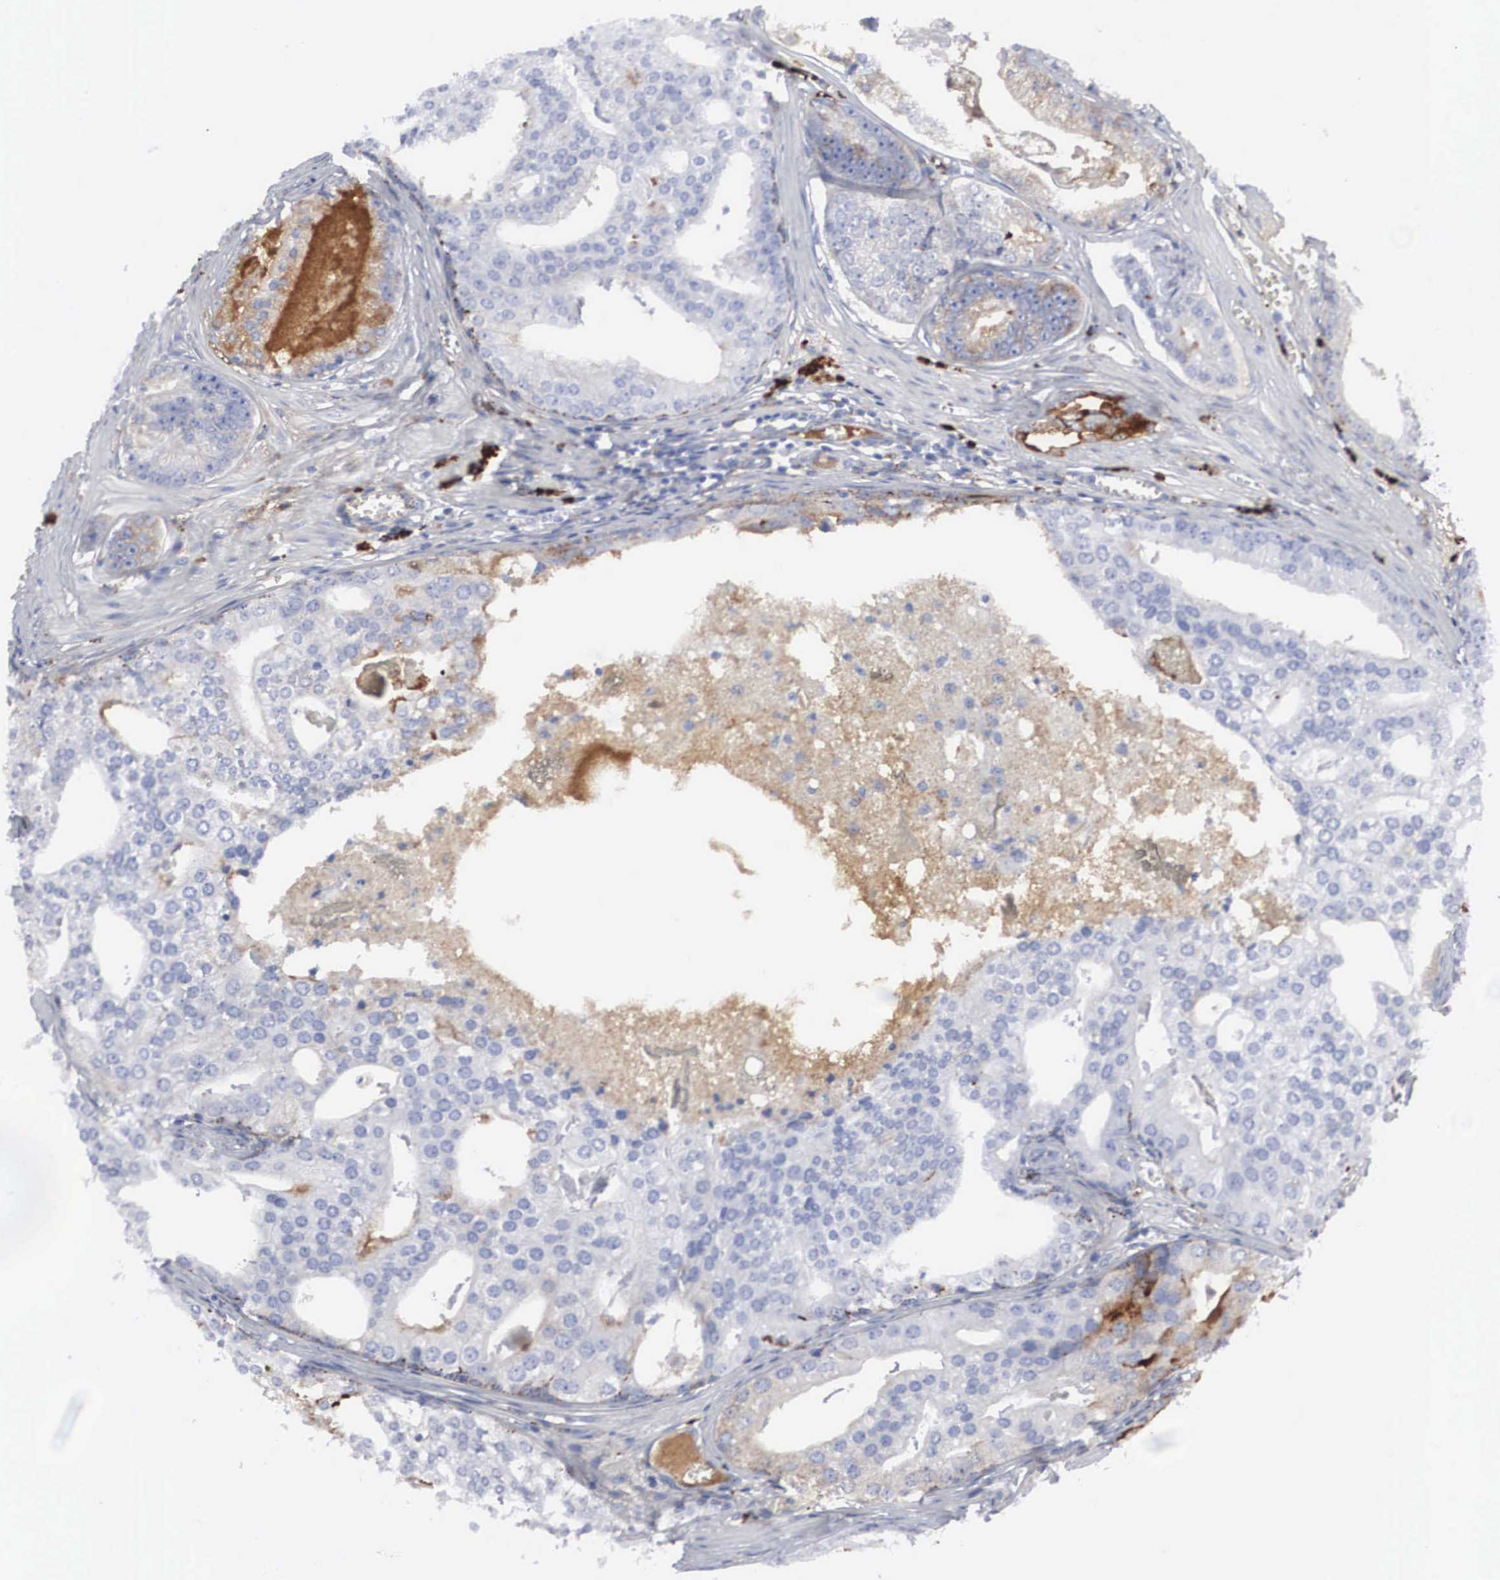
{"staining": {"intensity": "moderate", "quantity": "25%-75%", "location": "cytoplasmic/membranous"}, "tissue": "prostate cancer", "cell_type": "Tumor cells", "image_type": "cancer", "snomed": [{"axis": "morphology", "description": "Adenocarcinoma, High grade"}, {"axis": "topography", "description": "Prostate"}], "caption": "A medium amount of moderate cytoplasmic/membranous staining is present in approximately 25%-75% of tumor cells in prostate cancer (high-grade adenocarcinoma) tissue. Using DAB (3,3'-diaminobenzidine) (brown) and hematoxylin (blue) stains, captured at high magnification using brightfield microscopy.", "gene": "LGALS3BP", "patient": {"sex": "male", "age": 56}}